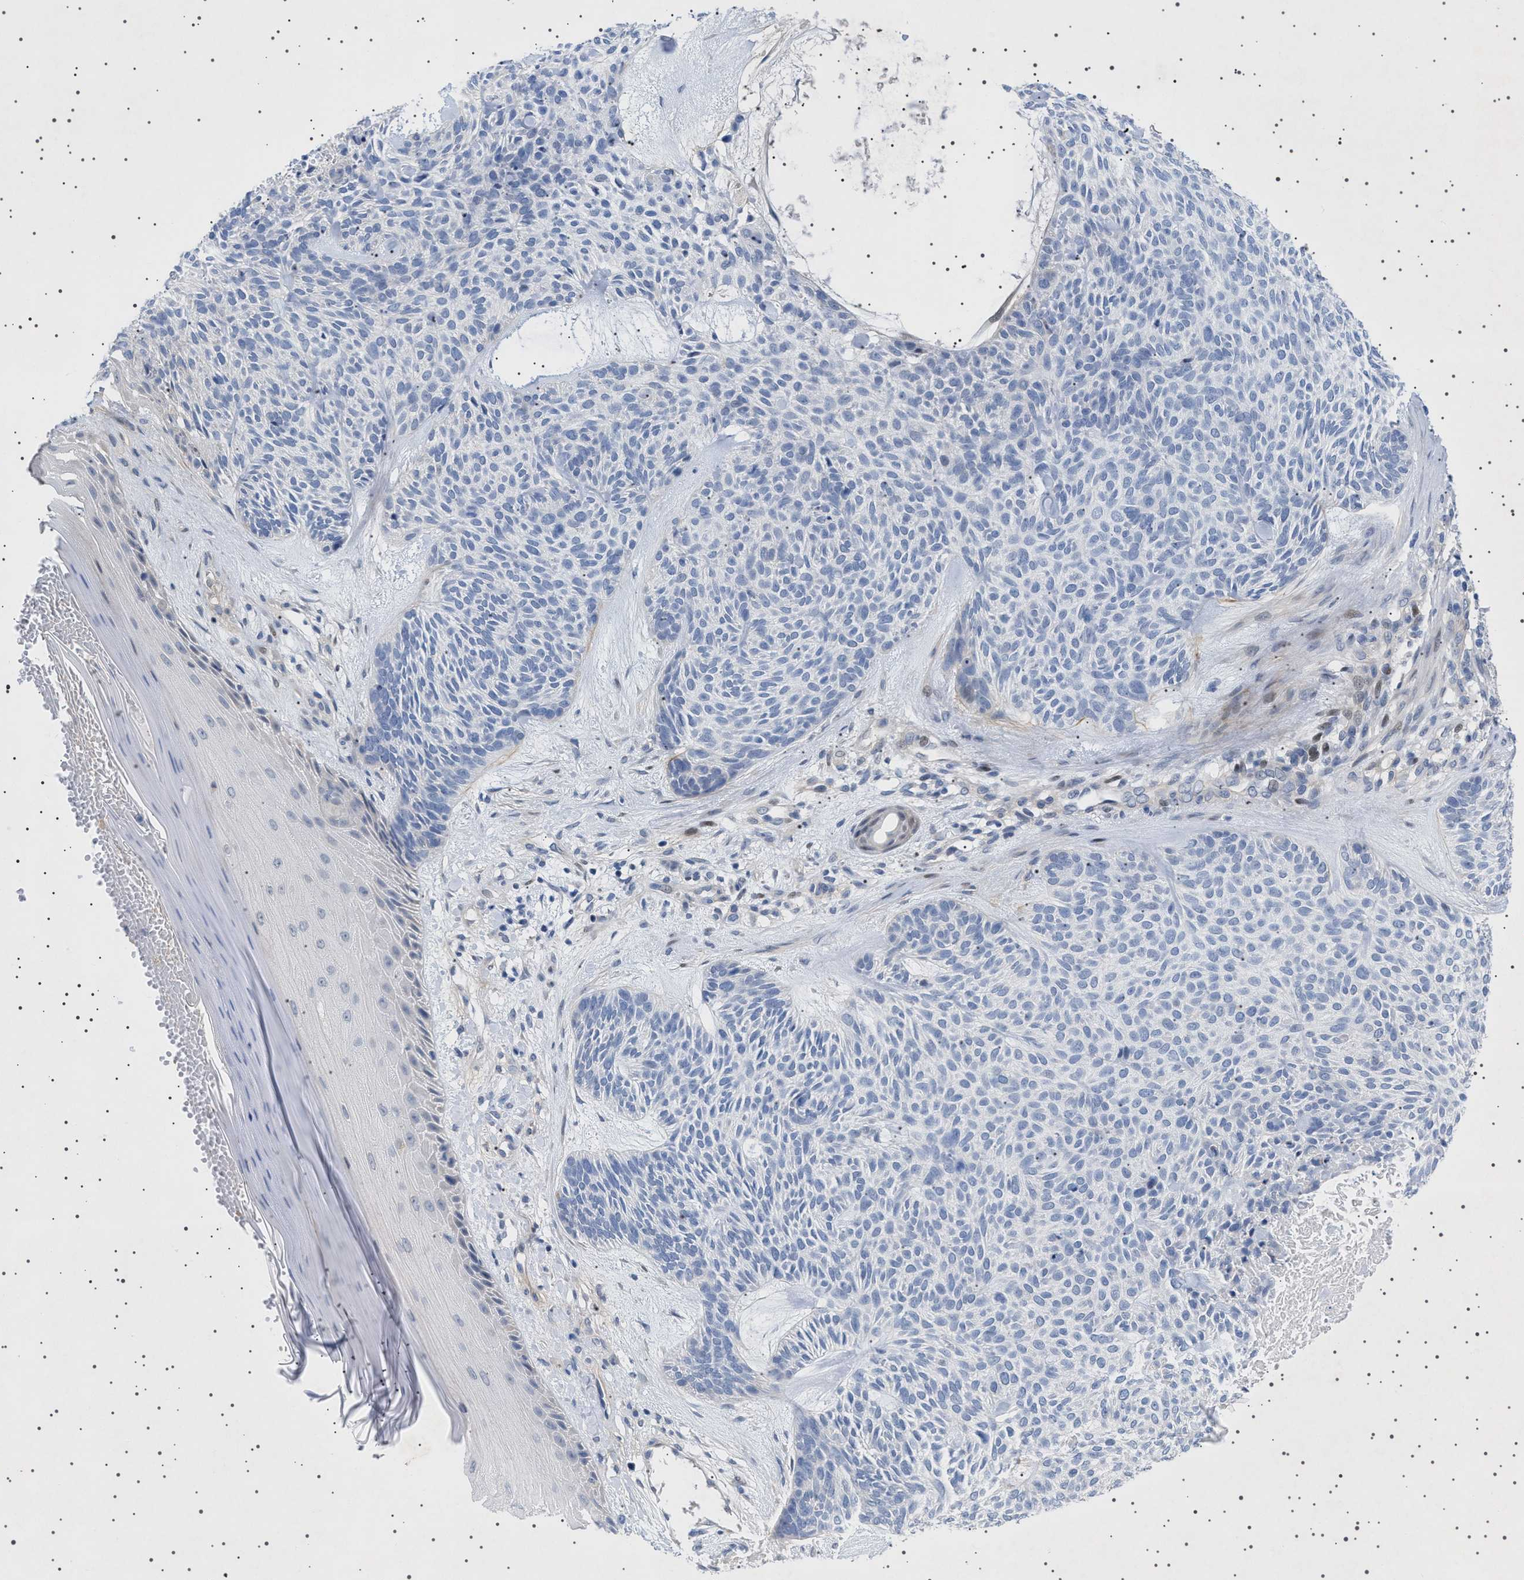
{"staining": {"intensity": "negative", "quantity": "none", "location": "none"}, "tissue": "skin cancer", "cell_type": "Tumor cells", "image_type": "cancer", "snomed": [{"axis": "morphology", "description": "Basal cell carcinoma"}, {"axis": "topography", "description": "Skin"}], "caption": "The photomicrograph shows no staining of tumor cells in skin cancer (basal cell carcinoma).", "gene": "HTR1A", "patient": {"sex": "male", "age": 55}}